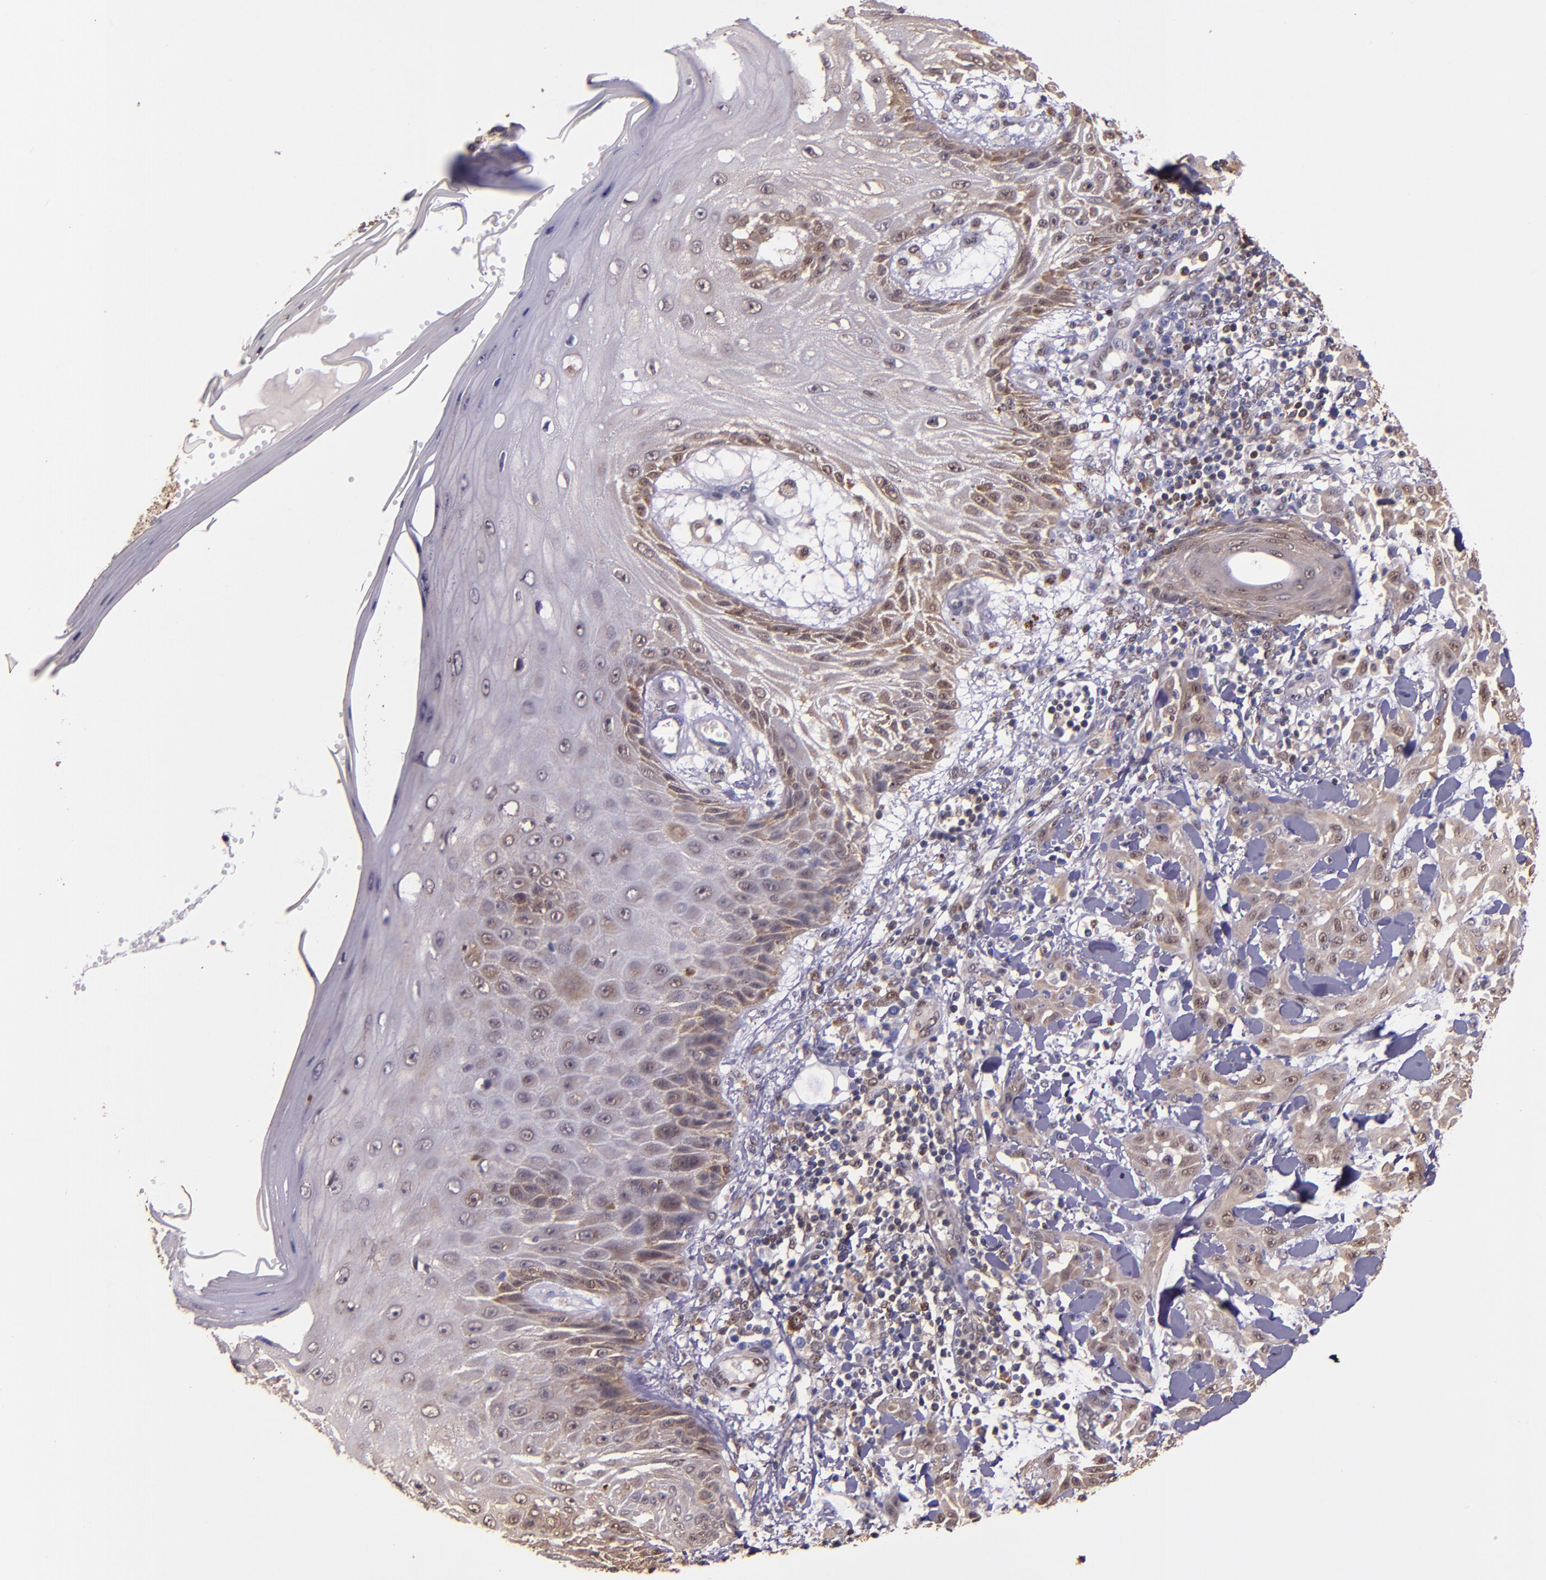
{"staining": {"intensity": "weak", "quantity": ">75%", "location": "cytoplasmic/membranous,nuclear"}, "tissue": "skin cancer", "cell_type": "Tumor cells", "image_type": "cancer", "snomed": [{"axis": "morphology", "description": "Squamous cell carcinoma, NOS"}, {"axis": "topography", "description": "Skin"}], "caption": "A brown stain shows weak cytoplasmic/membranous and nuclear staining of a protein in human skin cancer tumor cells. The protein is shown in brown color, while the nuclei are stained blue.", "gene": "STAT6", "patient": {"sex": "male", "age": 24}}